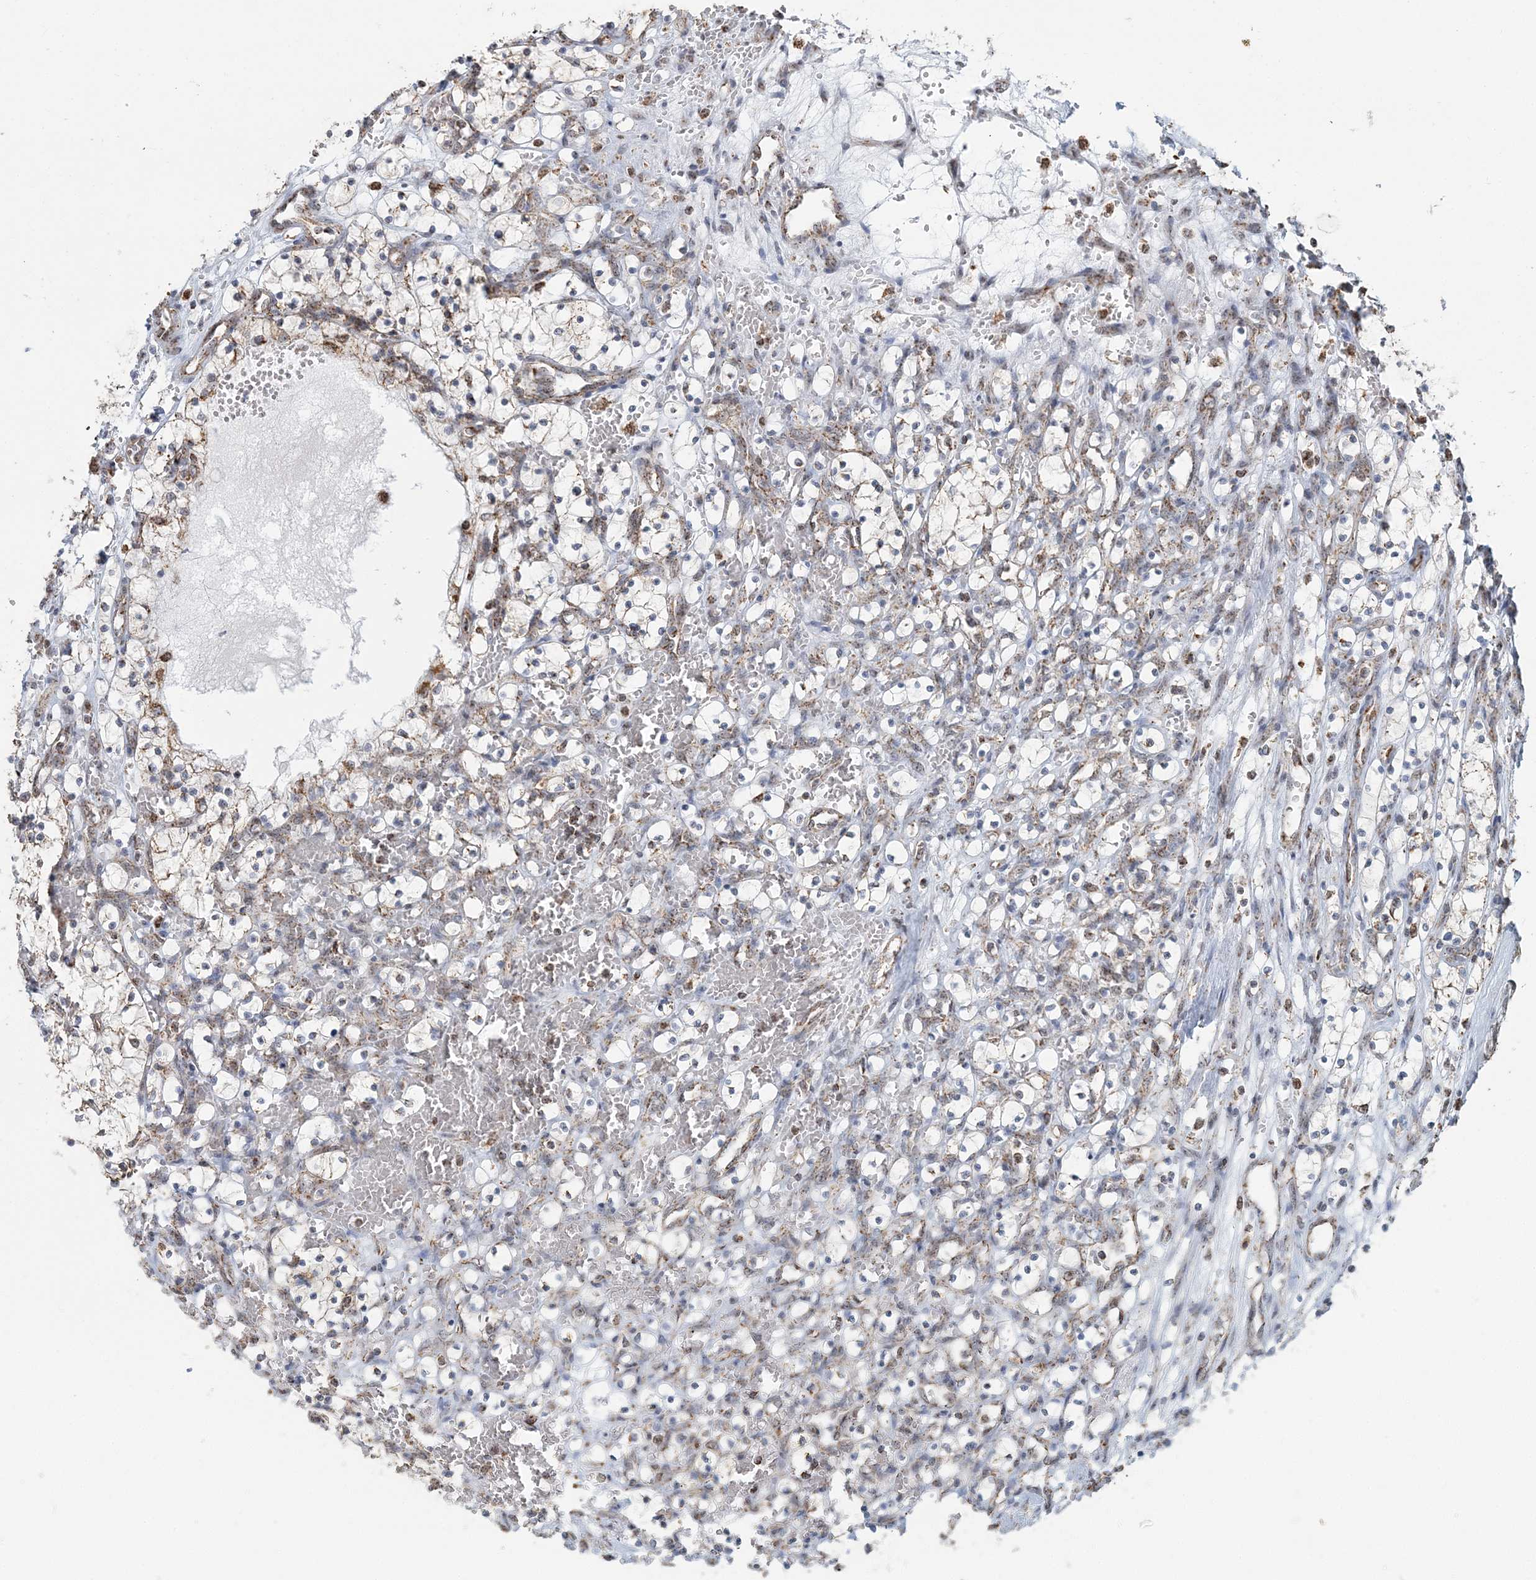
{"staining": {"intensity": "weak", "quantity": "25%-75%", "location": "cytoplasmic/membranous"}, "tissue": "renal cancer", "cell_type": "Tumor cells", "image_type": "cancer", "snomed": [{"axis": "morphology", "description": "Adenocarcinoma, NOS"}, {"axis": "topography", "description": "Kidney"}], "caption": "DAB (3,3'-diaminobenzidine) immunohistochemical staining of human adenocarcinoma (renal) demonstrates weak cytoplasmic/membranous protein expression in approximately 25%-75% of tumor cells.", "gene": "SUCLG1", "patient": {"sex": "female", "age": 69}}